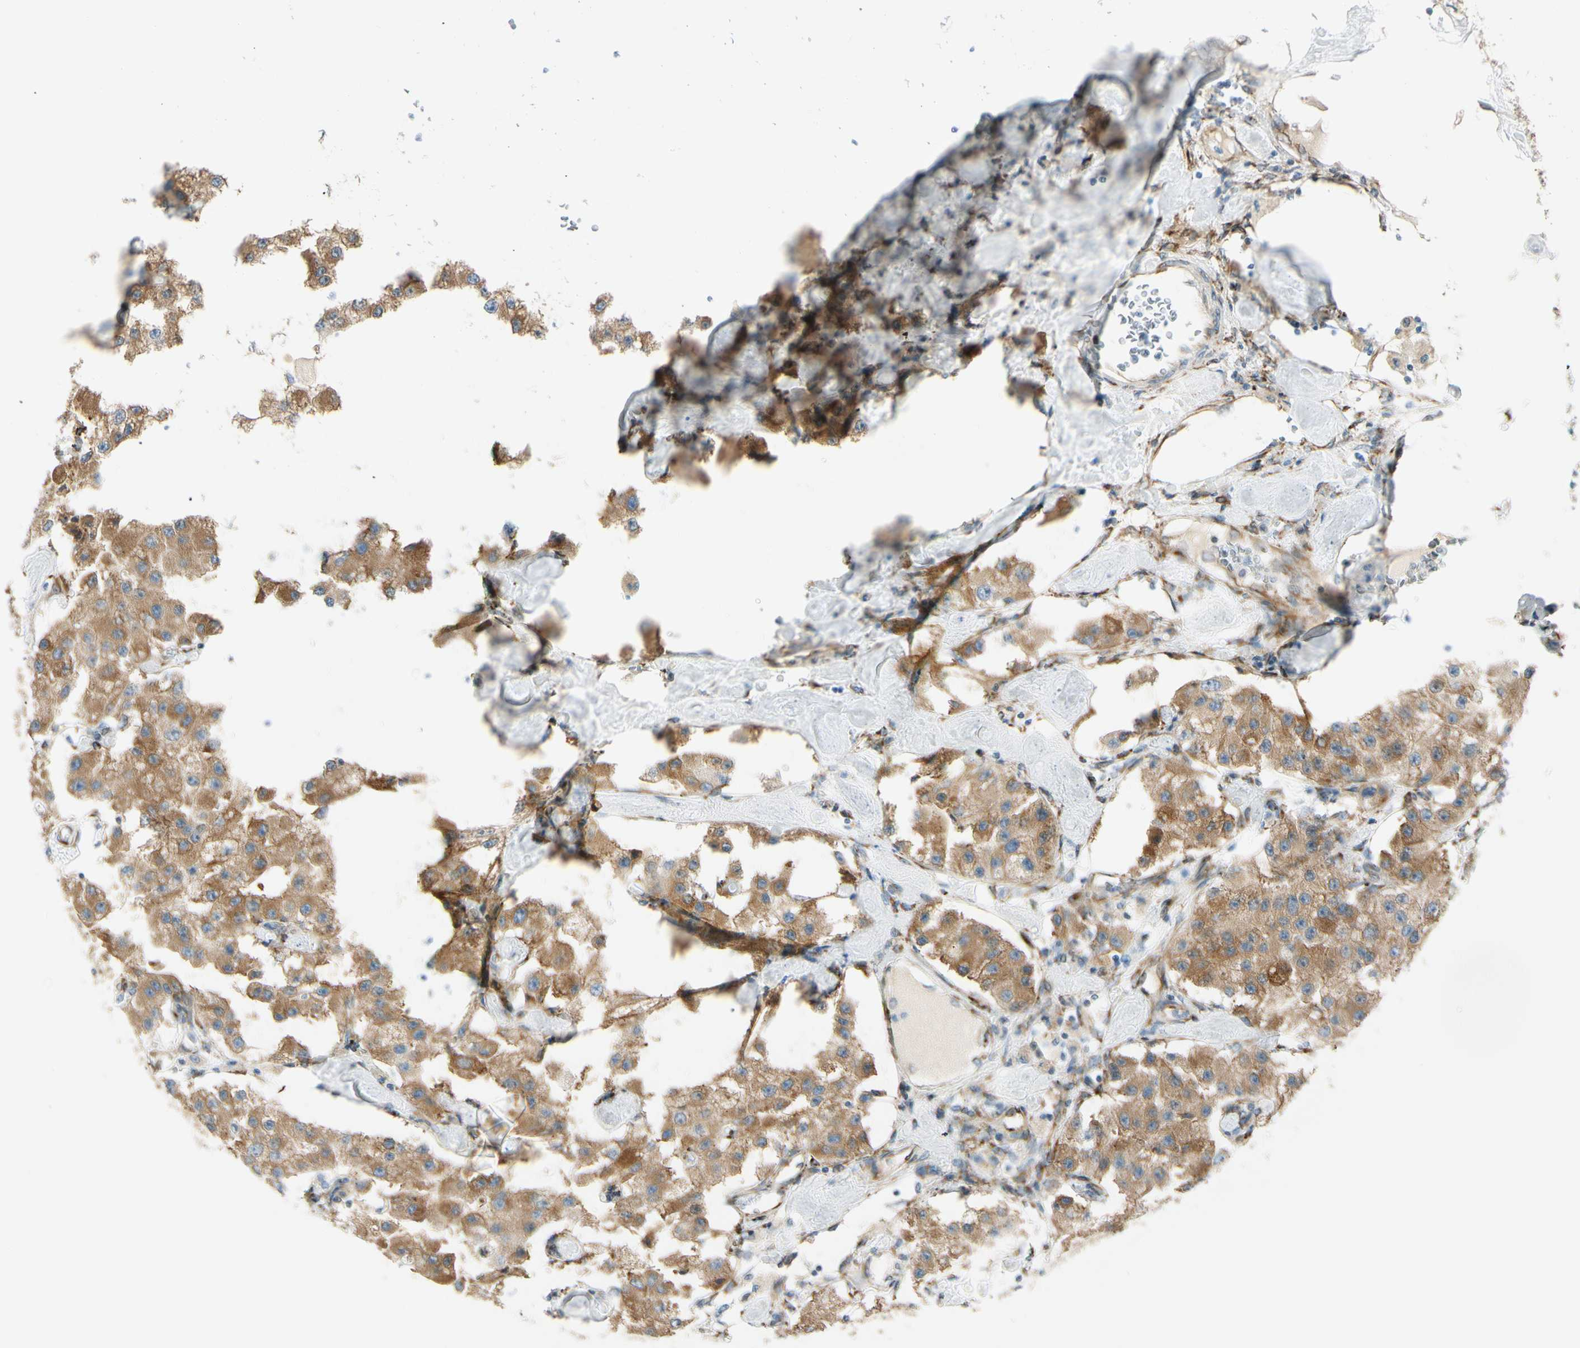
{"staining": {"intensity": "moderate", "quantity": ">75%", "location": "cytoplasmic/membranous"}, "tissue": "carcinoid", "cell_type": "Tumor cells", "image_type": "cancer", "snomed": [{"axis": "morphology", "description": "Carcinoid, malignant, NOS"}, {"axis": "topography", "description": "Pancreas"}], "caption": "Protein staining exhibits moderate cytoplasmic/membranous positivity in approximately >75% of tumor cells in carcinoid. The staining is performed using DAB (3,3'-diaminobenzidine) brown chromogen to label protein expression. The nuclei are counter-stained blue using hematoxylin.", "gene": "FKBP7", "patient": {"sex": "male", "age": 41}}